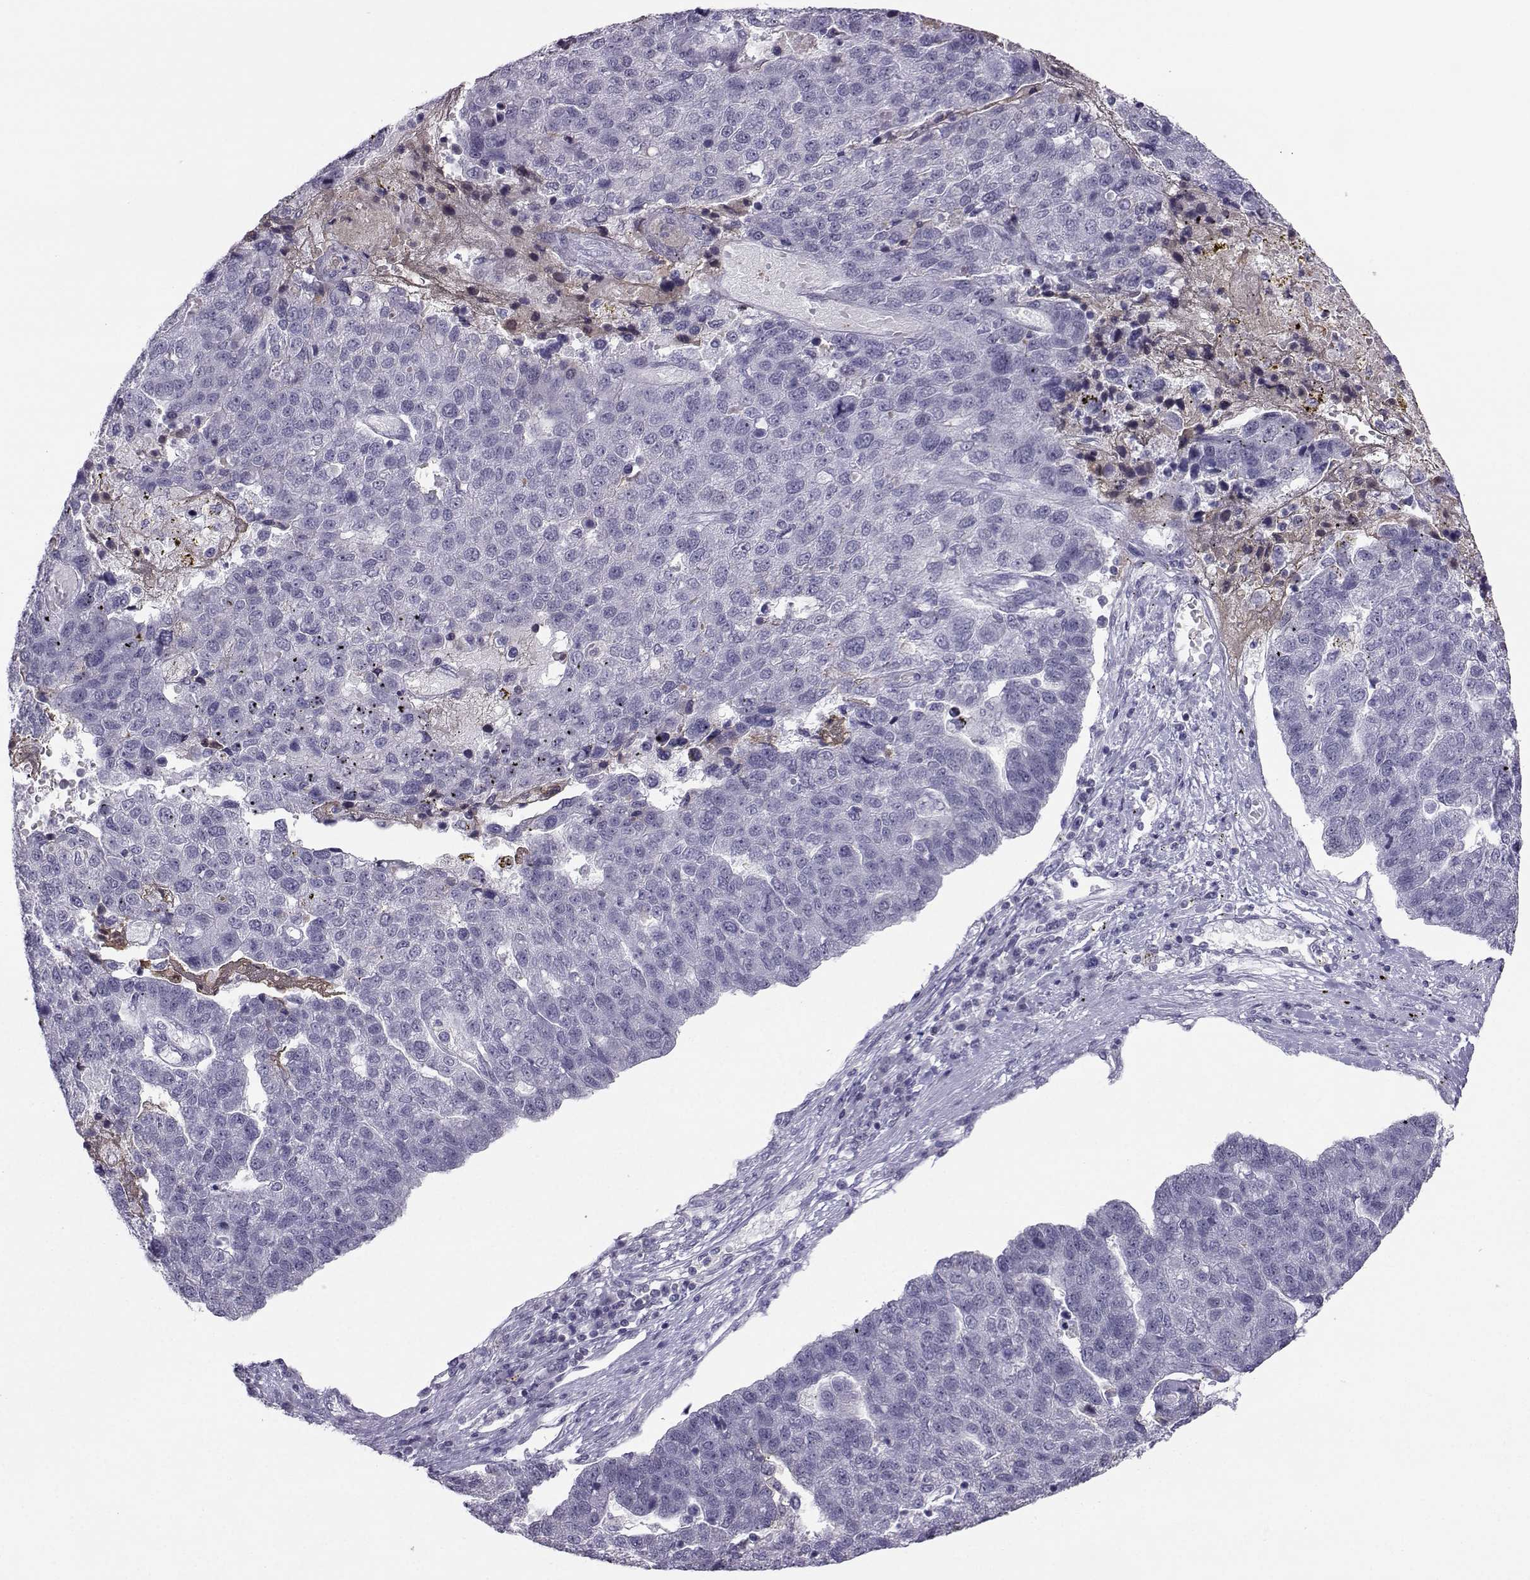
{"staining": {"intensity": "negative", "quantity": "none", "location": "none"}, "tissue": "pancreatic cancer", "cell_type": "Tumor cells", "image_type": "cancer", "snomed": [{"axis": "morphology", "description": "Adenocarcinoma, NOS"}, {"axis": "topography", "description": "Pancreas"}], "caption": "DAB immunohistochemical staining of human pancreatic adenocarcinoma exhibits no significant expression in tumor cells. (Stains: DAB (3,3'-diaminobenzidine) immunohistochemistry (IHC) with hematoxylin counter stain, Microscopy: brightfield microscopy at high magnification).", "gene": "LHX1", "patient": {"sex": "female", "age": 61}}